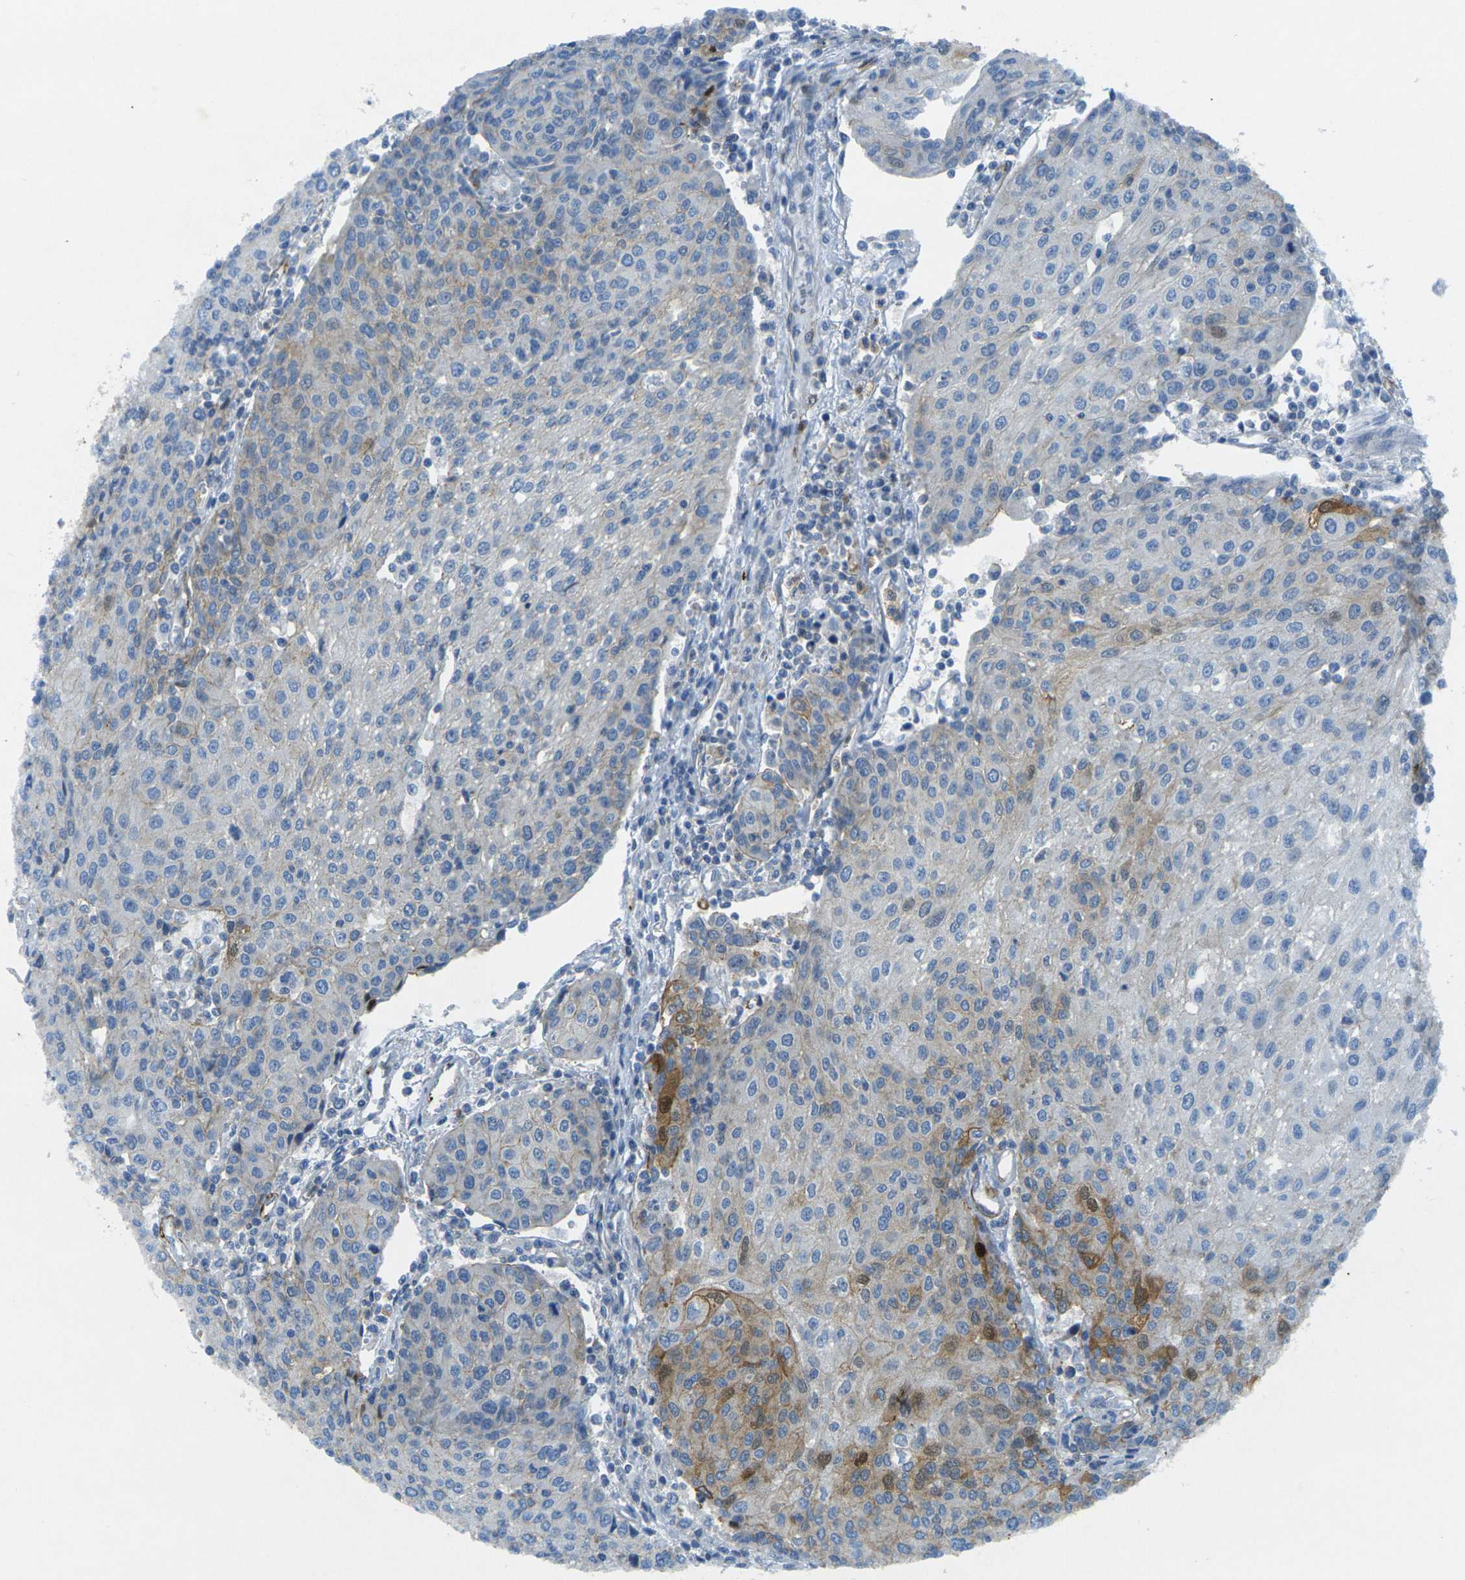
{"staining": {"intensity": "moderate", "quantity": "<25%", "location": "cytoplasmic/membranous"}, "tissue": "urothelial cancer", "cell_type": "Tumor cells", "image_type": "cancer", "snomed": [{"axis": "morphology", "description": "Urothelial carcinoma, High grade"}, {"axis": "topography", "description": "Urinary bladder"}], "caption": "There is low levels of moderate cytoplasmic/membranous positivity in tumor cells of urothelial cancer, as demonstrated by immunohistochemical staining (brown color).", "gene": "EPHA7", "patient": {"sex": "female", "age": 85}}